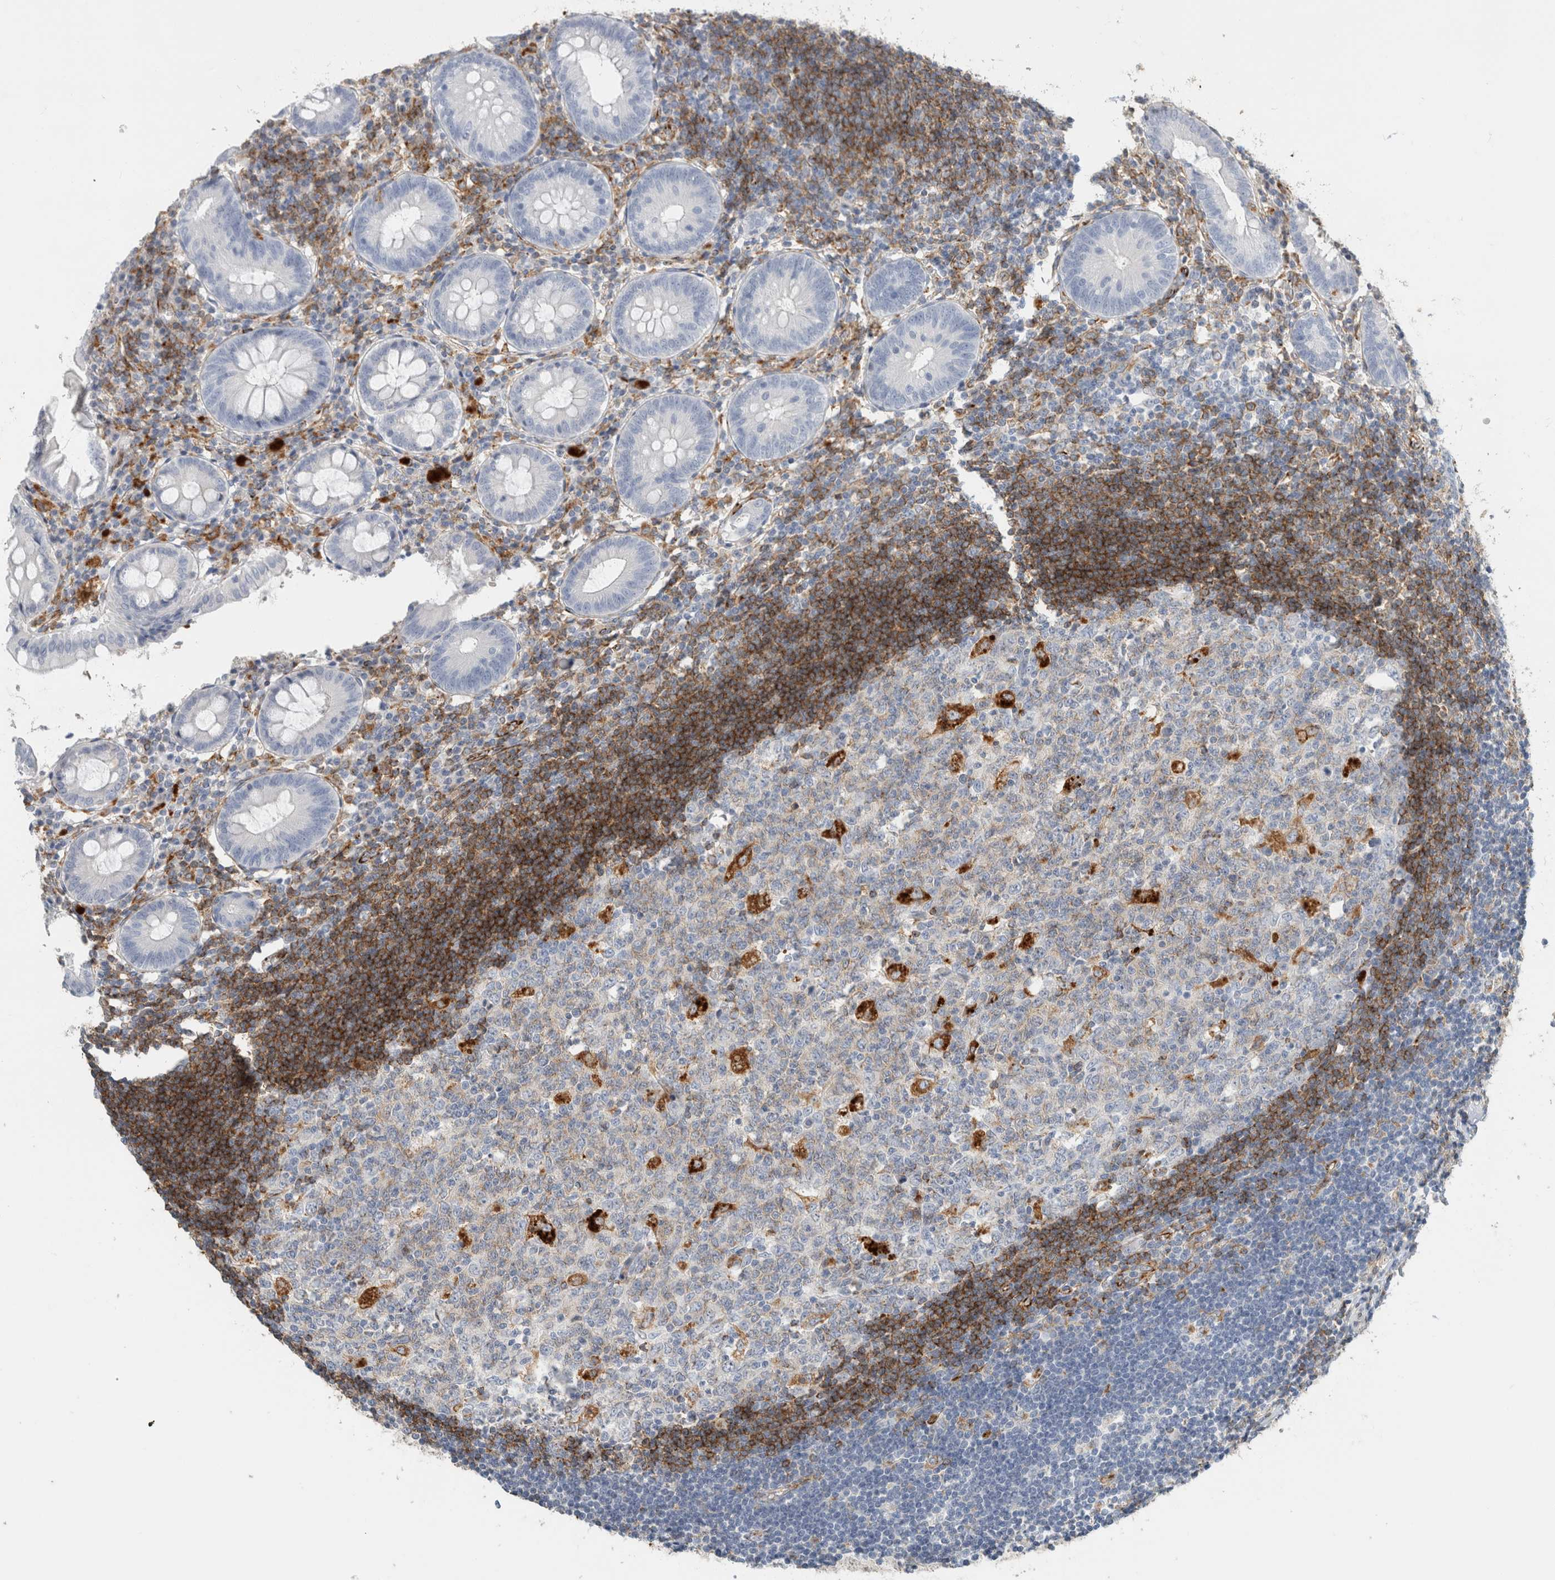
{"staining": {"intensity": "negative", "quantity": "none", "location": "none"}, "tissue": "appendix", "cell_type": "Glandular cells", "image_type": "normal", "snomed": [{"axis": "morphology", "description": "Normal tissue, NOS"}, {"axis": "topography", "description": "Appendix"}], "caption": "A high-resolution photomicrograph shows immunohistochemistry staining of benign appendix, which demonstrates no significant staining in glandular cells. The staining was performed using DAB to visualize the protein expression in brown, while the nuclei were stained in blue with hematoxylin (Magnification: 20x).", "gene": "LY86", "patient": {"sex": "female", "age": 54}}